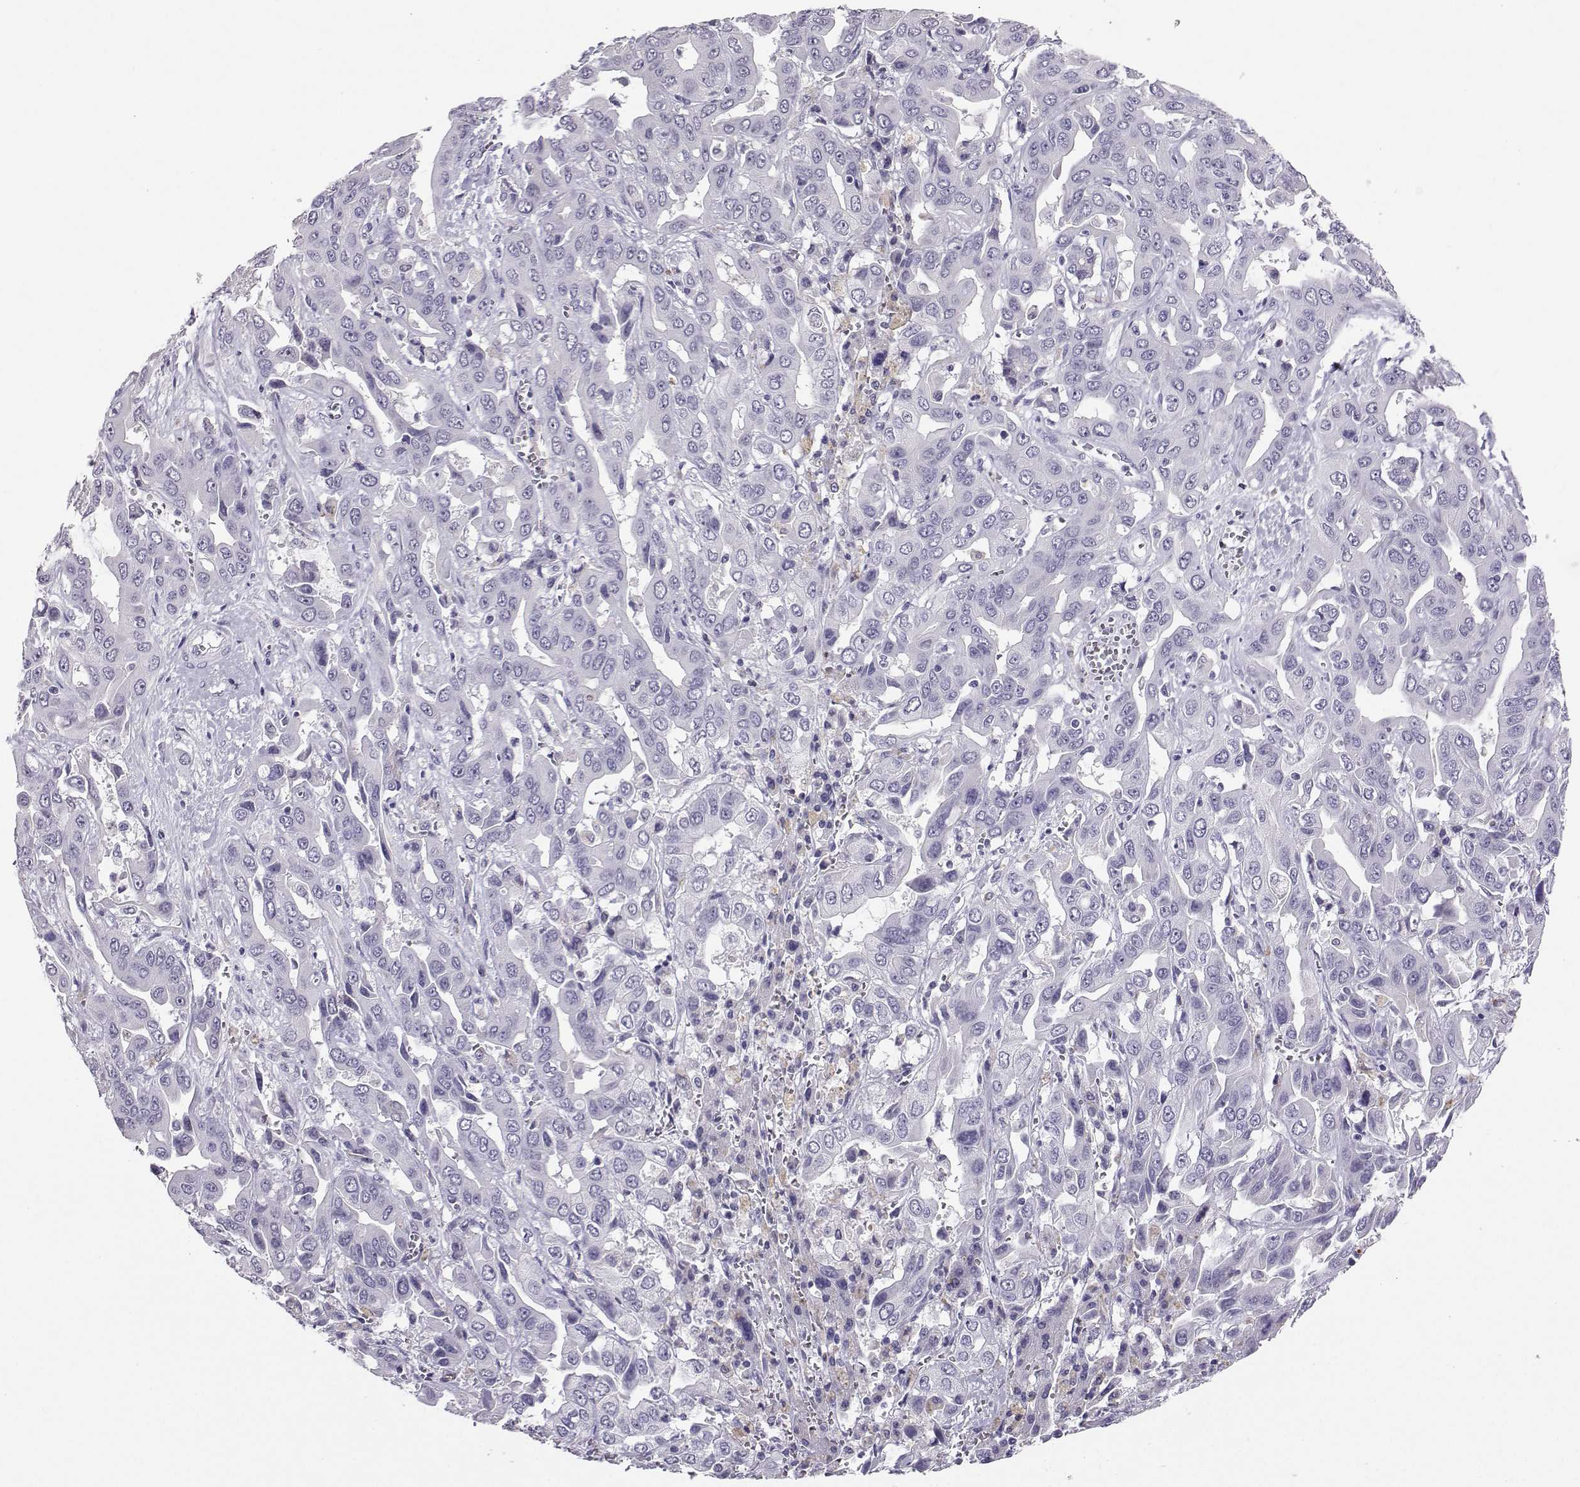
{"staining": {"intensity": "negative", "quantity": "none", "location": "none"}, "tissue": "liver cancer", "cell_type": "Tumor cells", "image_type": "cancer", "snomed": [{"axis": "morphology", "description": "Cholangiocarcinoma"}, {"axis": "topography", "description": "Liver"}], "caption": "Immunohistochemistry (IHC) histopathology image of neoplastic tissue: human liver cholangiocarcinoma stained with DAB reveals no significant protein expression in tumor cells. (Brightfield microscopy of DAB immunohistochemistry (IHC) at high magnification).", "gene": "TBR1", "patient": {"sex": "female", "age": 52}}